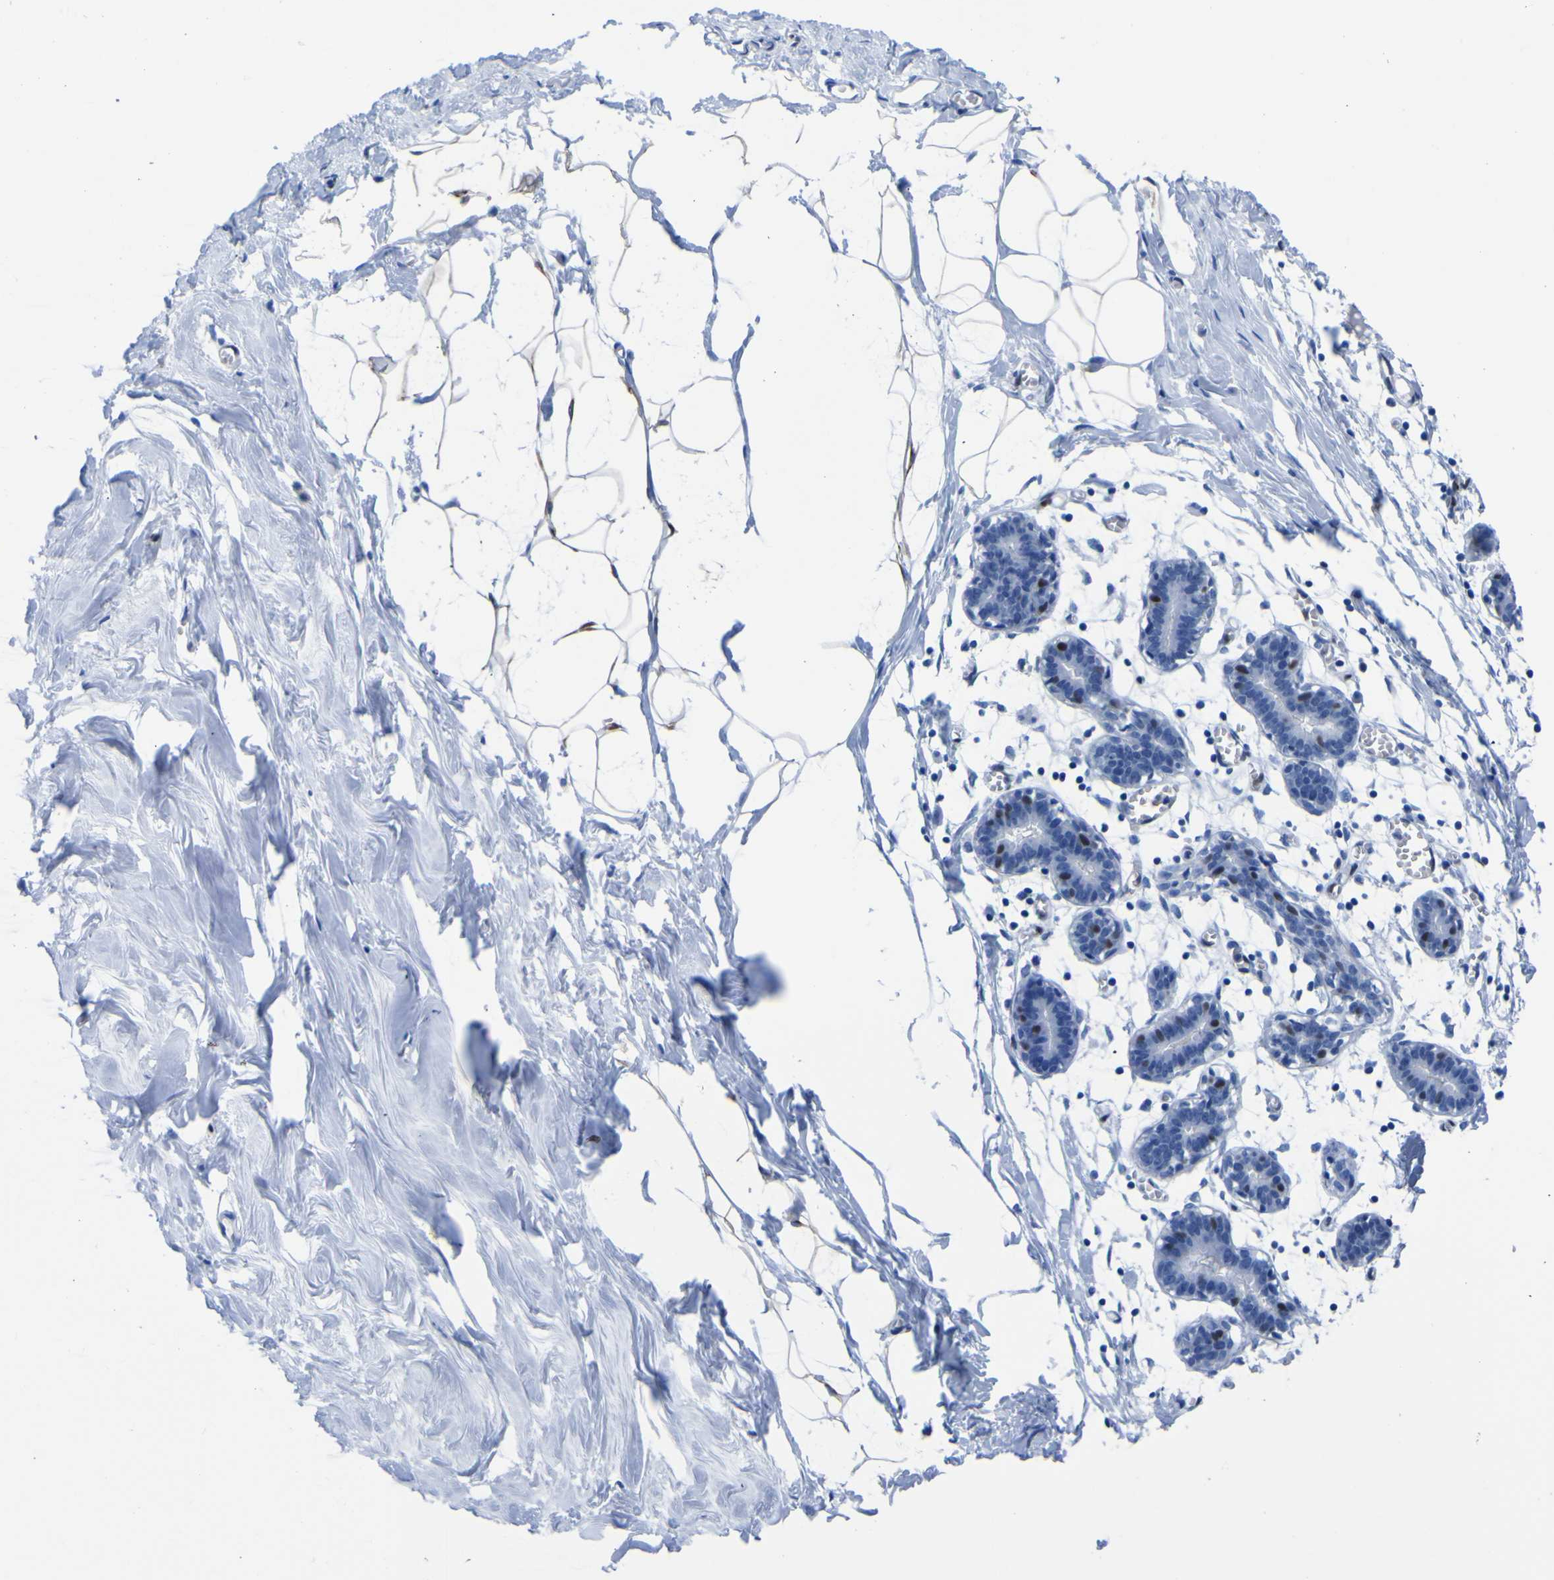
{"staining": {"intensity": "moderate", "quantity": "<25%", "location": "cytoplasmic/membranous"}, "tissue": "breast", "cell_type": "Adipocytes", "image_type": "normal", "snomed": [{"axis": "morphology", "description": "Normal tissue, NOS"}, {"axis": "topography", "description": "Breast"}], "caption": "DAB (3,3'-diaminobenzidine) immunohistochemical staining of benign breast demonstrates moderate cytoplasmic/membranous protein expression in about <25% of adipocytes. (IHC, brightfield microscopy, high magnification).", "gene": "DACH1", "patient": {"sex": "female", "age": 27}}